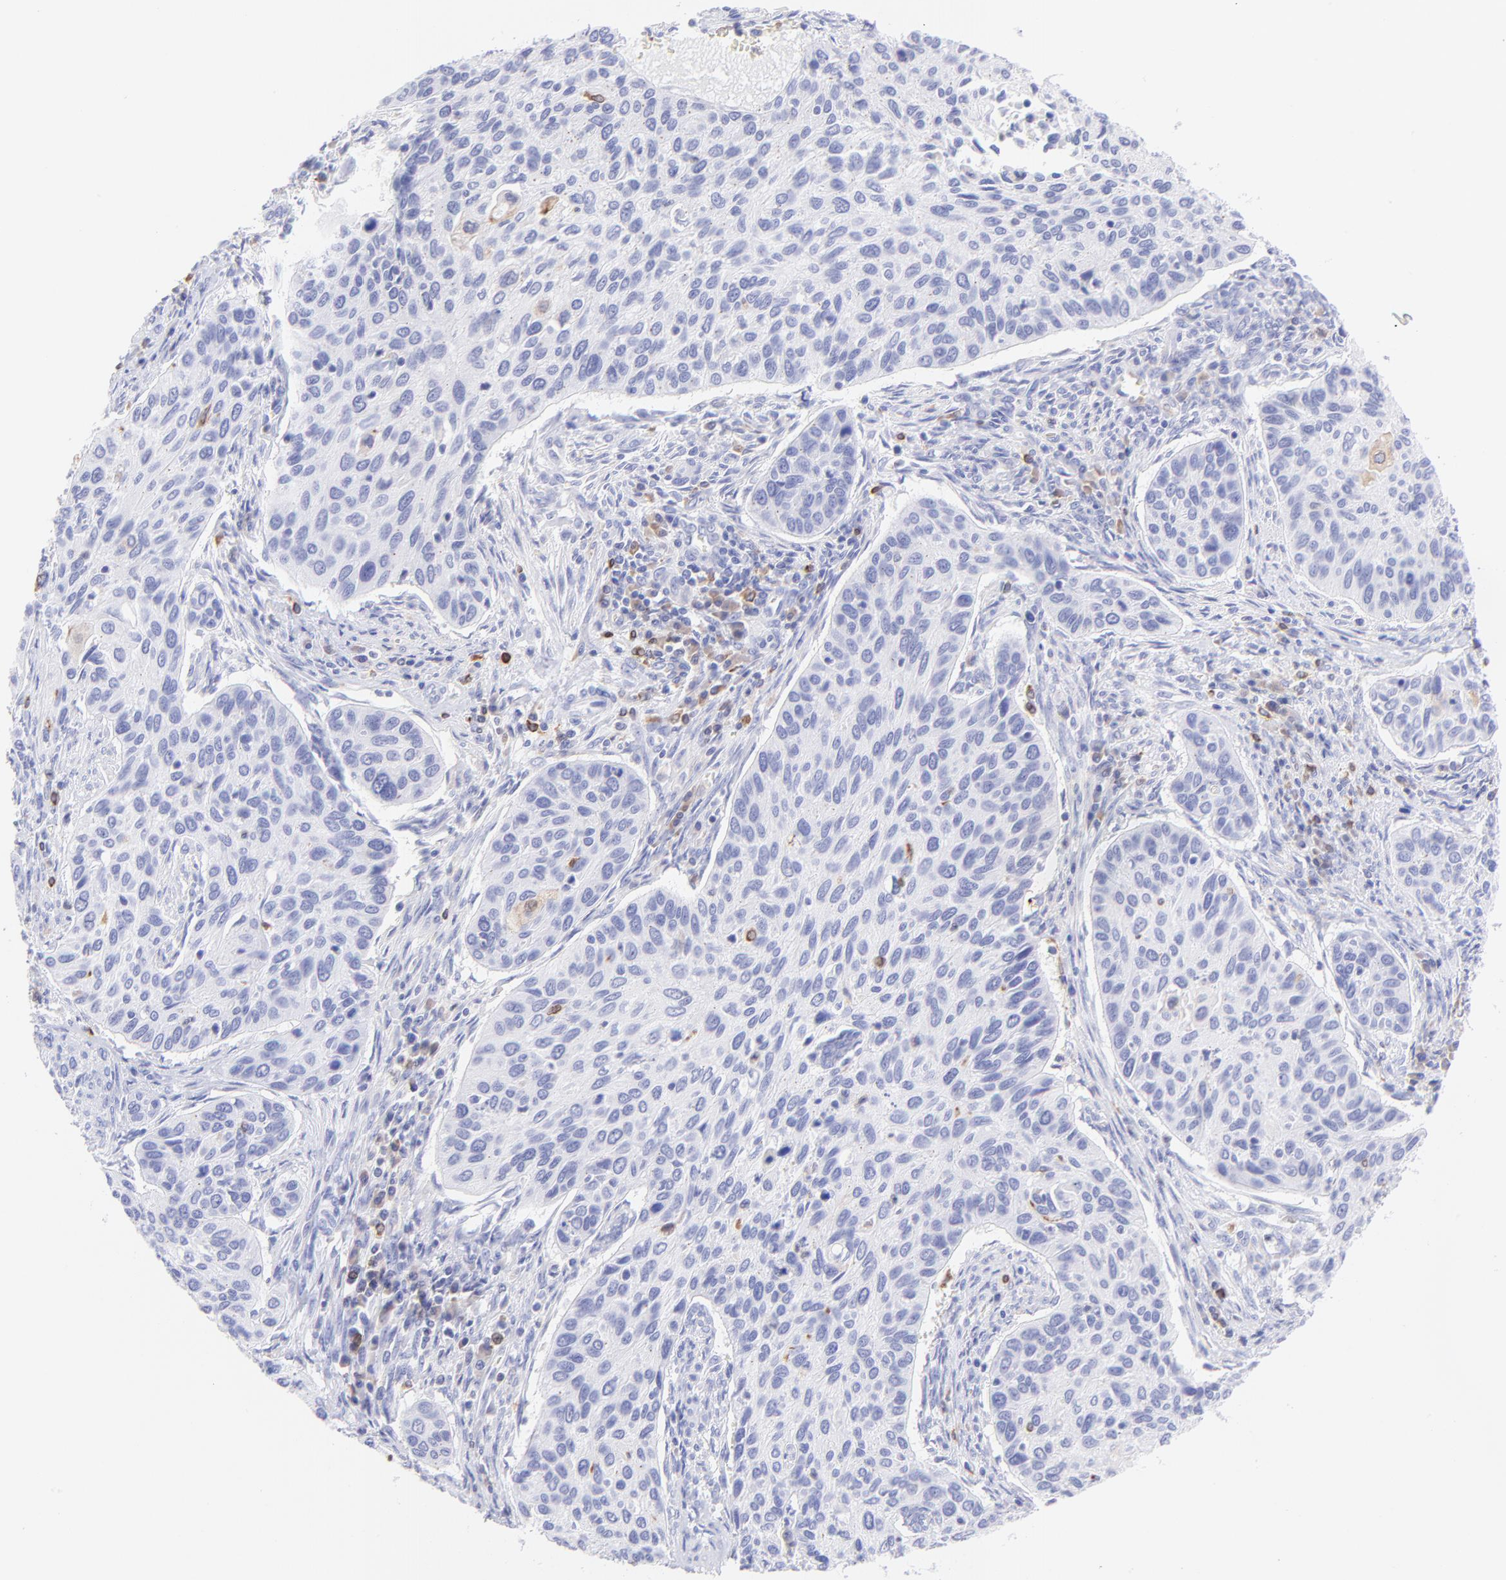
{"staining": {"intensity": "strong", "quantity": "<25%", "location": "cytoplasmic/membranous"}, "tissue": "cervical cancer", "cell_type": "Tumor cells", "image_type": "cancer", "snomed": [{"axis": "morphology", "description": "Squamous cell carcinoma, NOS"}, {"axis": "topography", "description": "Cervix"}], "caption": "Cervical cancer (squamous cell carcinoma) stained with a brown dye displays strong cytoplasmic/membranous positive expression in about <25% of tumor cells.", "gene": "IRAG2", "patient": {"sex": "female", "age": 57}}